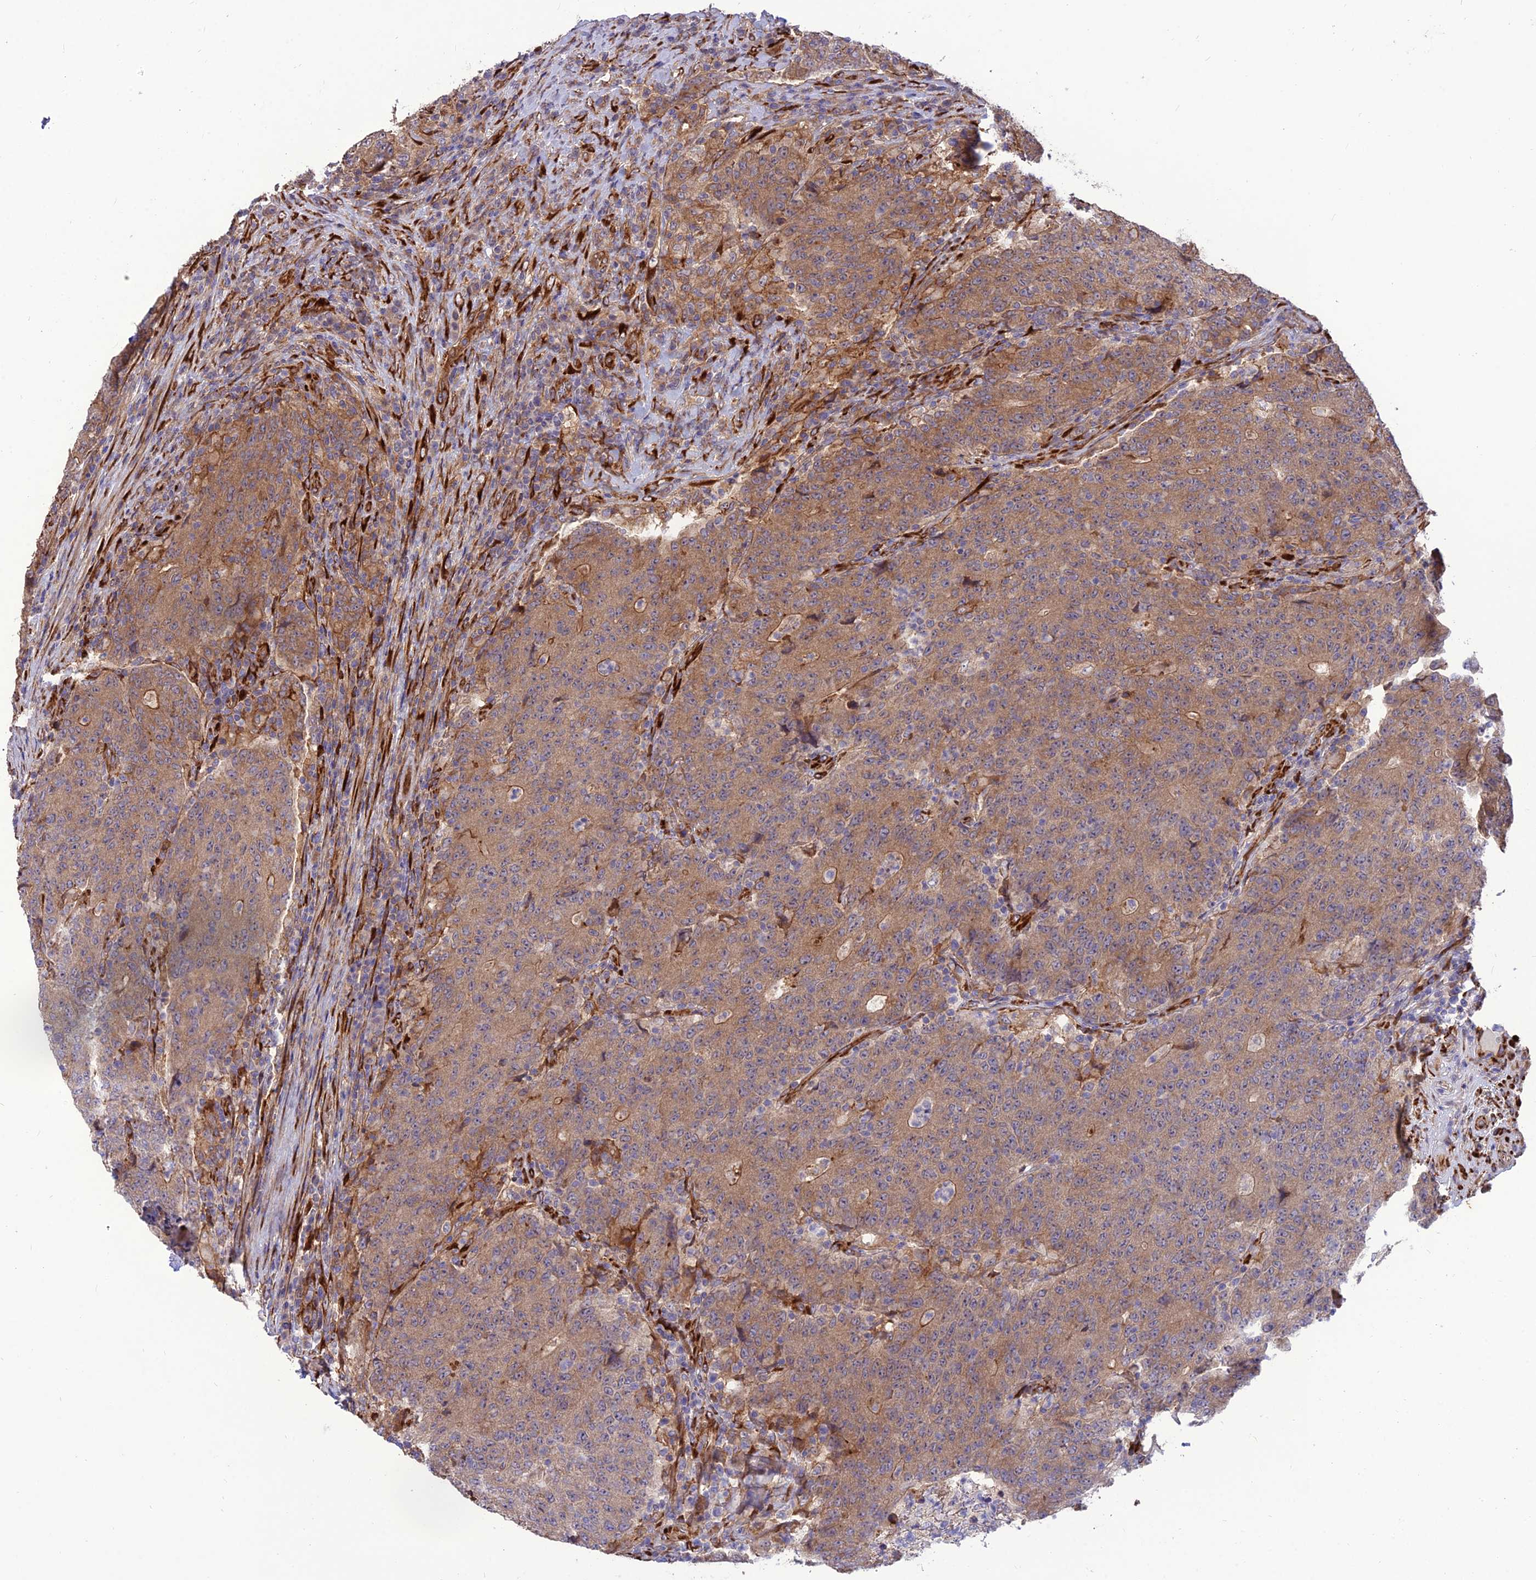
{"staining": {"intensity": "moderate", "quantity": ">75%", "location": "cytoplasmic/membranous"}, "tissue": "colorectal cancer", "cell_type": "Tumor cells", "image_type": "cancer", "snomed": [{"axis": "morphology", "description": "Adenocarcinoma, NOS"}, {"axis": "topography", "description": "Colon"}], "caption": "Tumor cells demonstrate medium levels of moderate cytoplasmic/membranous positivity in approximately >75% of cells in adenocarcinoma (colorectal).", "gene": "CRTAP", "patient": {"sex": "female", "age": 75}}